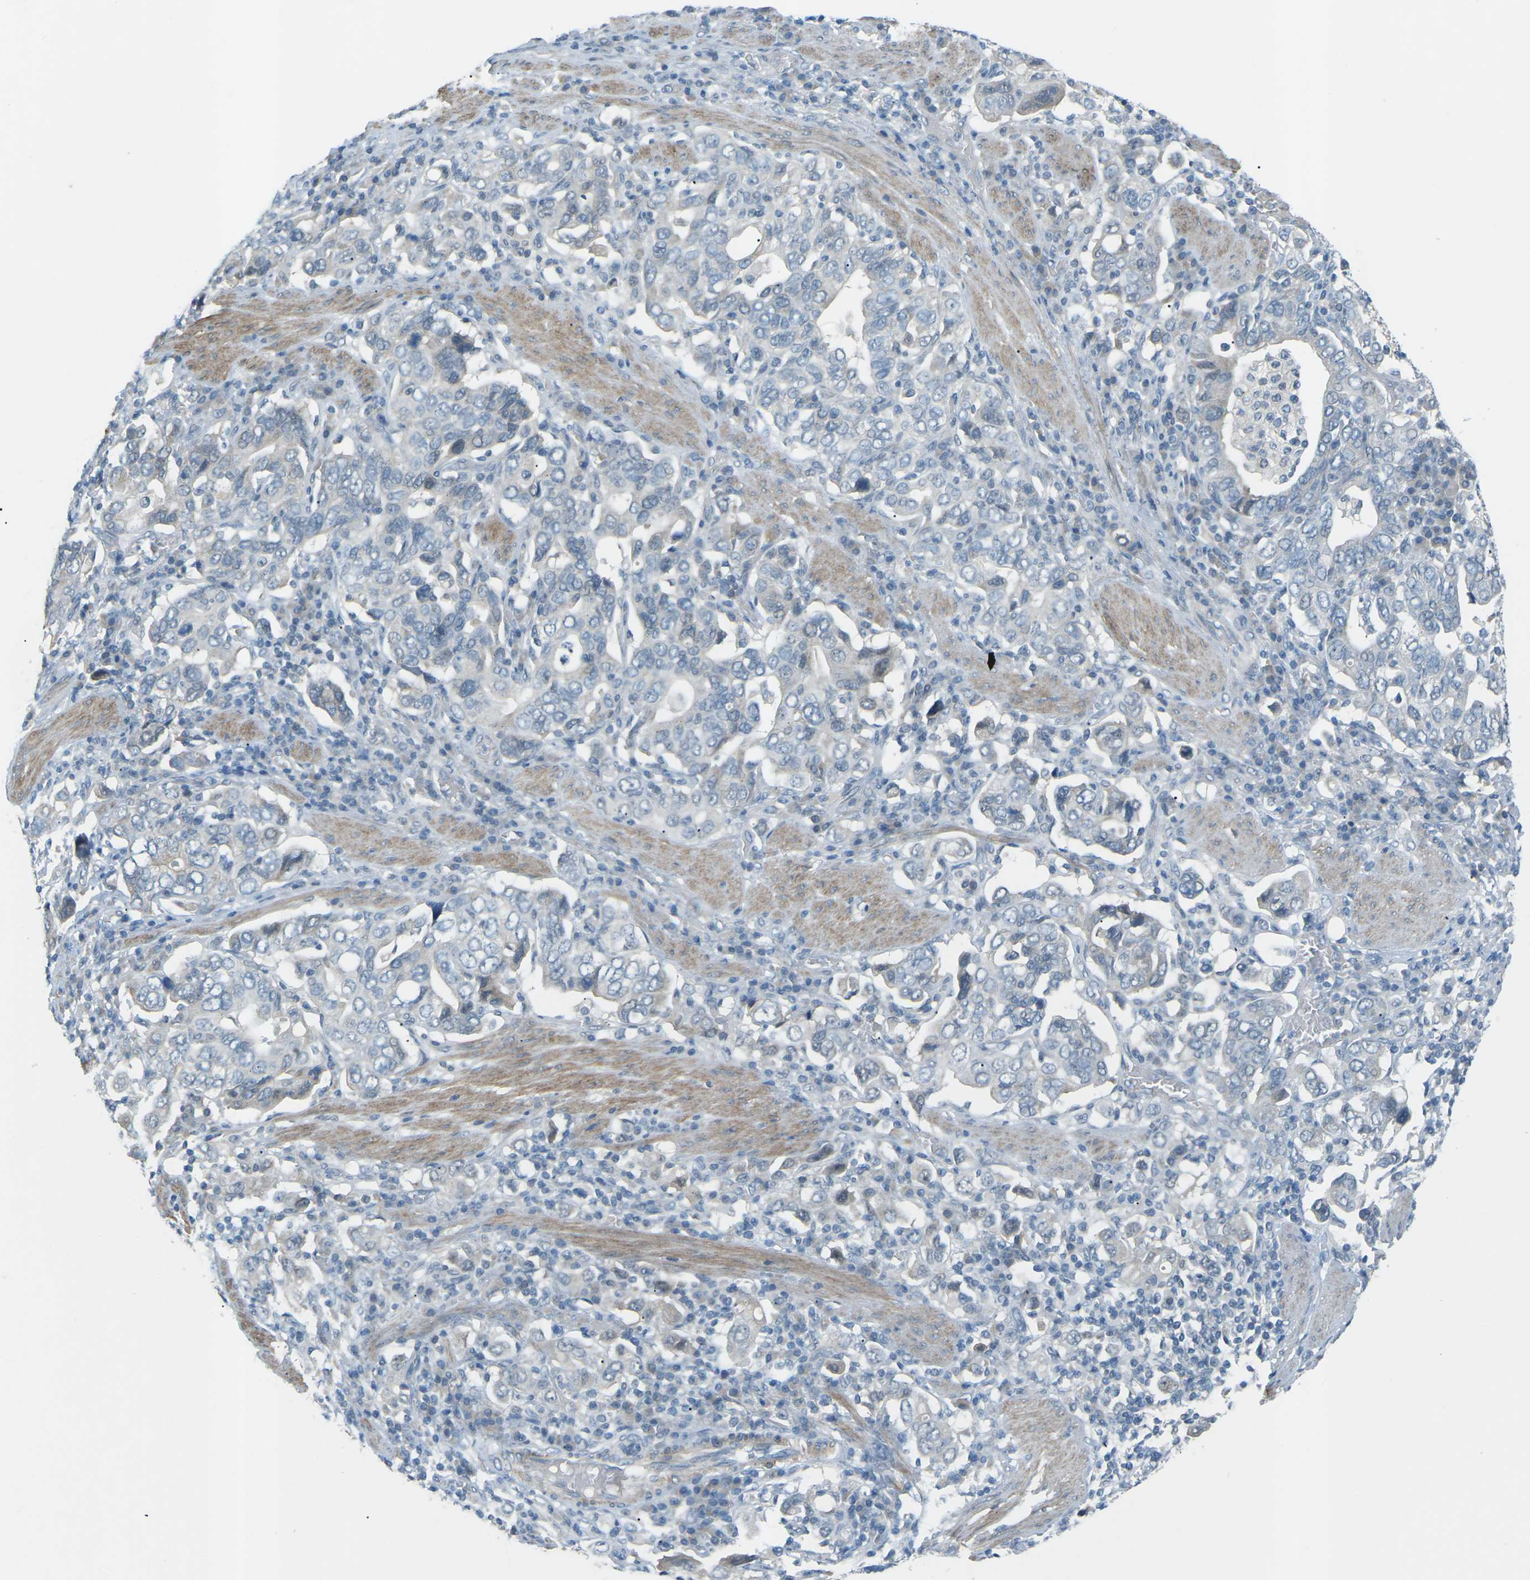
{"staining": {"intensity": "negative", "quantity": "none", "location": "none"}, "tissue": "stomach cancer", "cell_type": "Tumor cells", "image_type": "cancer", "snomed": [{"axis": "morphology", "description": "Adenocarcinoma, NOS"}, {"axis": "topography", "description": "Stomach, upper"}], "caption": "The photomicrograph displays no significant positivity in tumor cells of stomach cancer. The staining was performed using DAB (3,3'-diaminobenzidine) to visualize the protein expression in brown, while the nuclei were stained in blue with hematoxylin (Magnification: 20x).", "gene": "RTN3", "patient": {"sex": "male", "age": 62}}